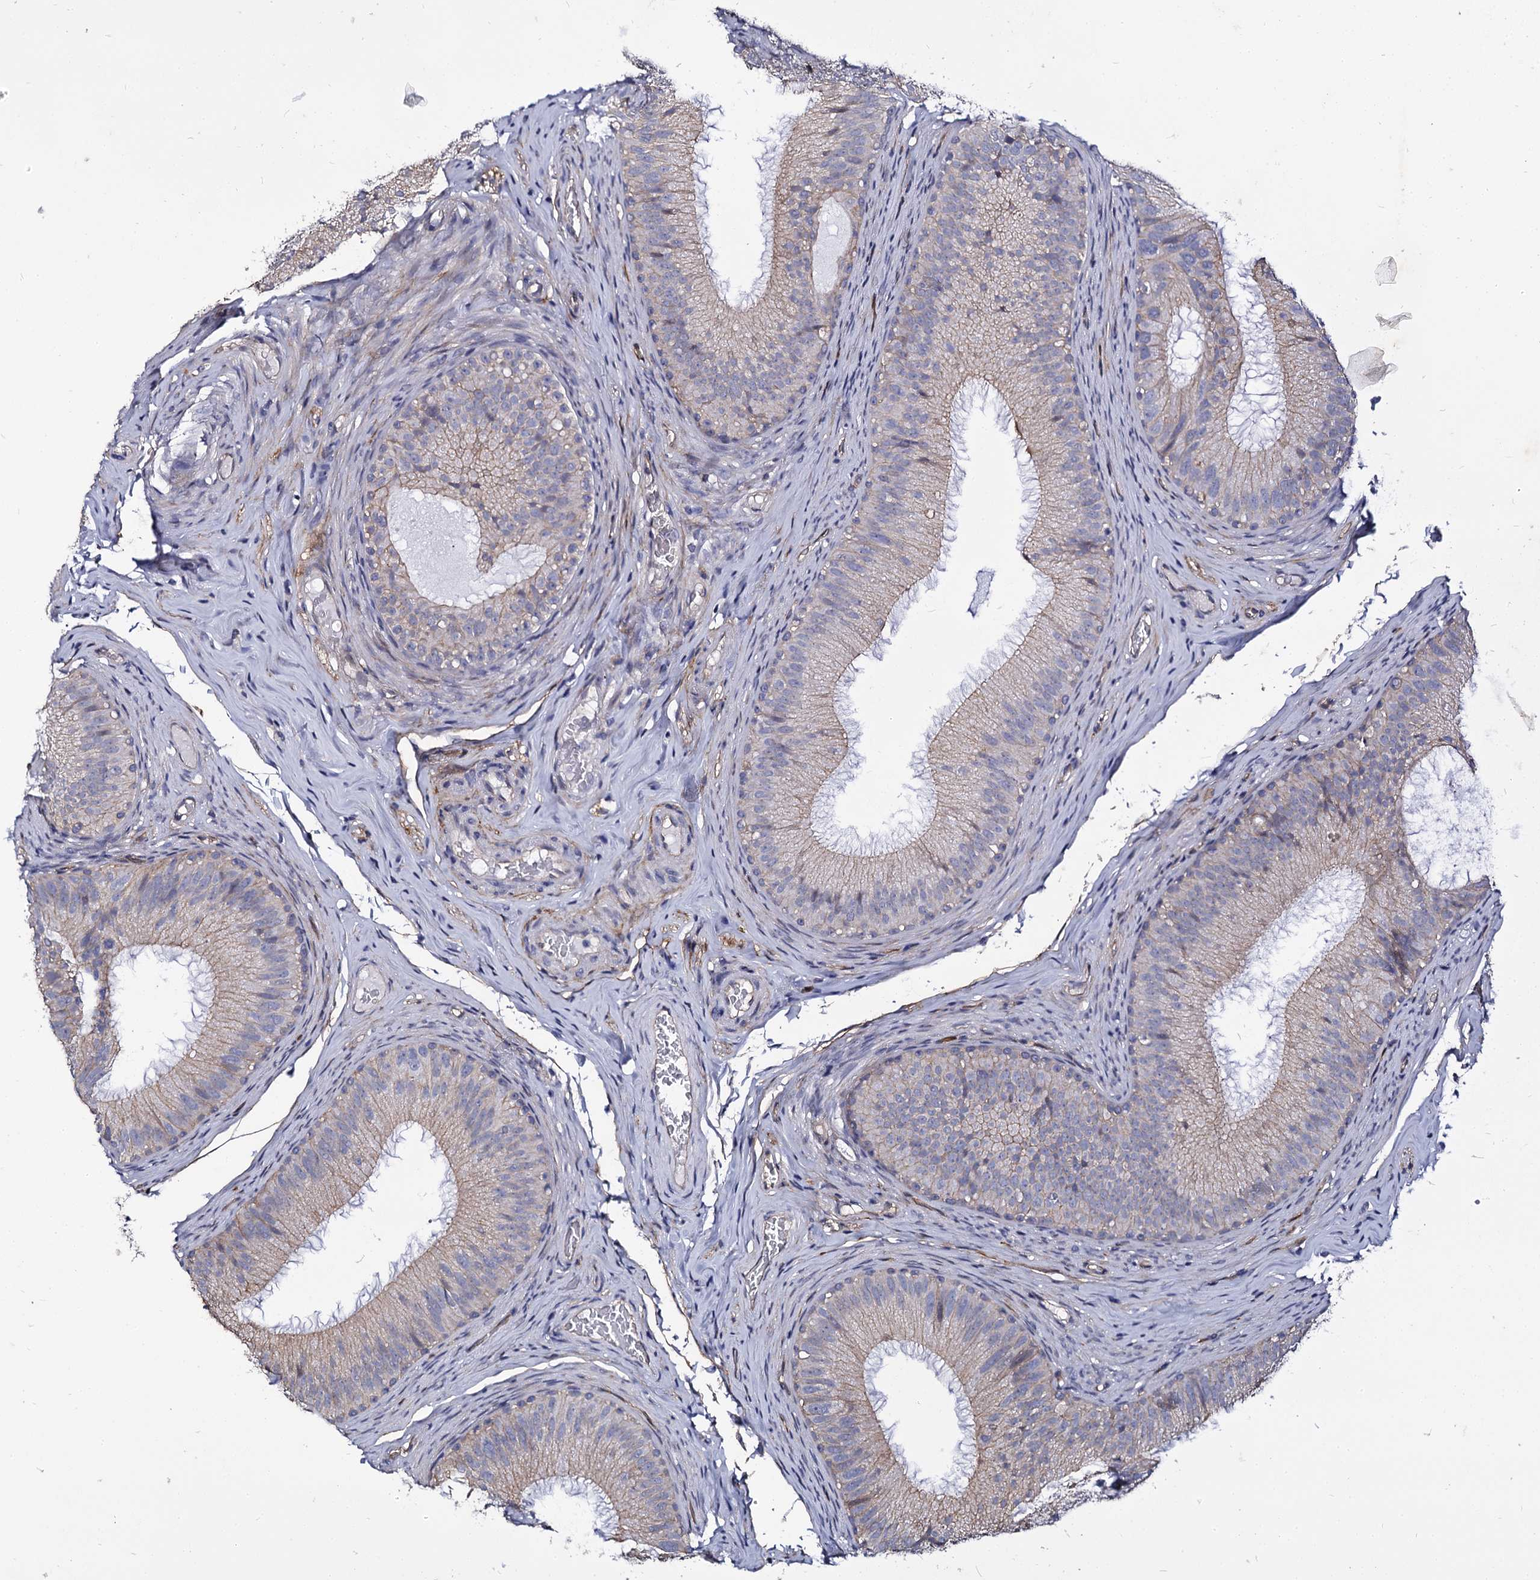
{"staining": {"intensity": "weak", "quantity": "25%-75%", "location": "cytoplasmic/membranous"}, "tissue": "epididymis", "cell_type": "Glandular cells", "image_type": "normal", "snomed": [{"axis": "morphology", "description": "Normal tissue, NOS"}, {"axis": "topography", "description": "Epididymis"}], "caption": "Immunohistochemical staining of unremarkable human epididymis demonstrates weak cytoplasmic/membranous protein positivity in approximately 25%-75% of glandular cells.", "gene": "CBFB", "patient": {"sex": "male", "age": 34}}